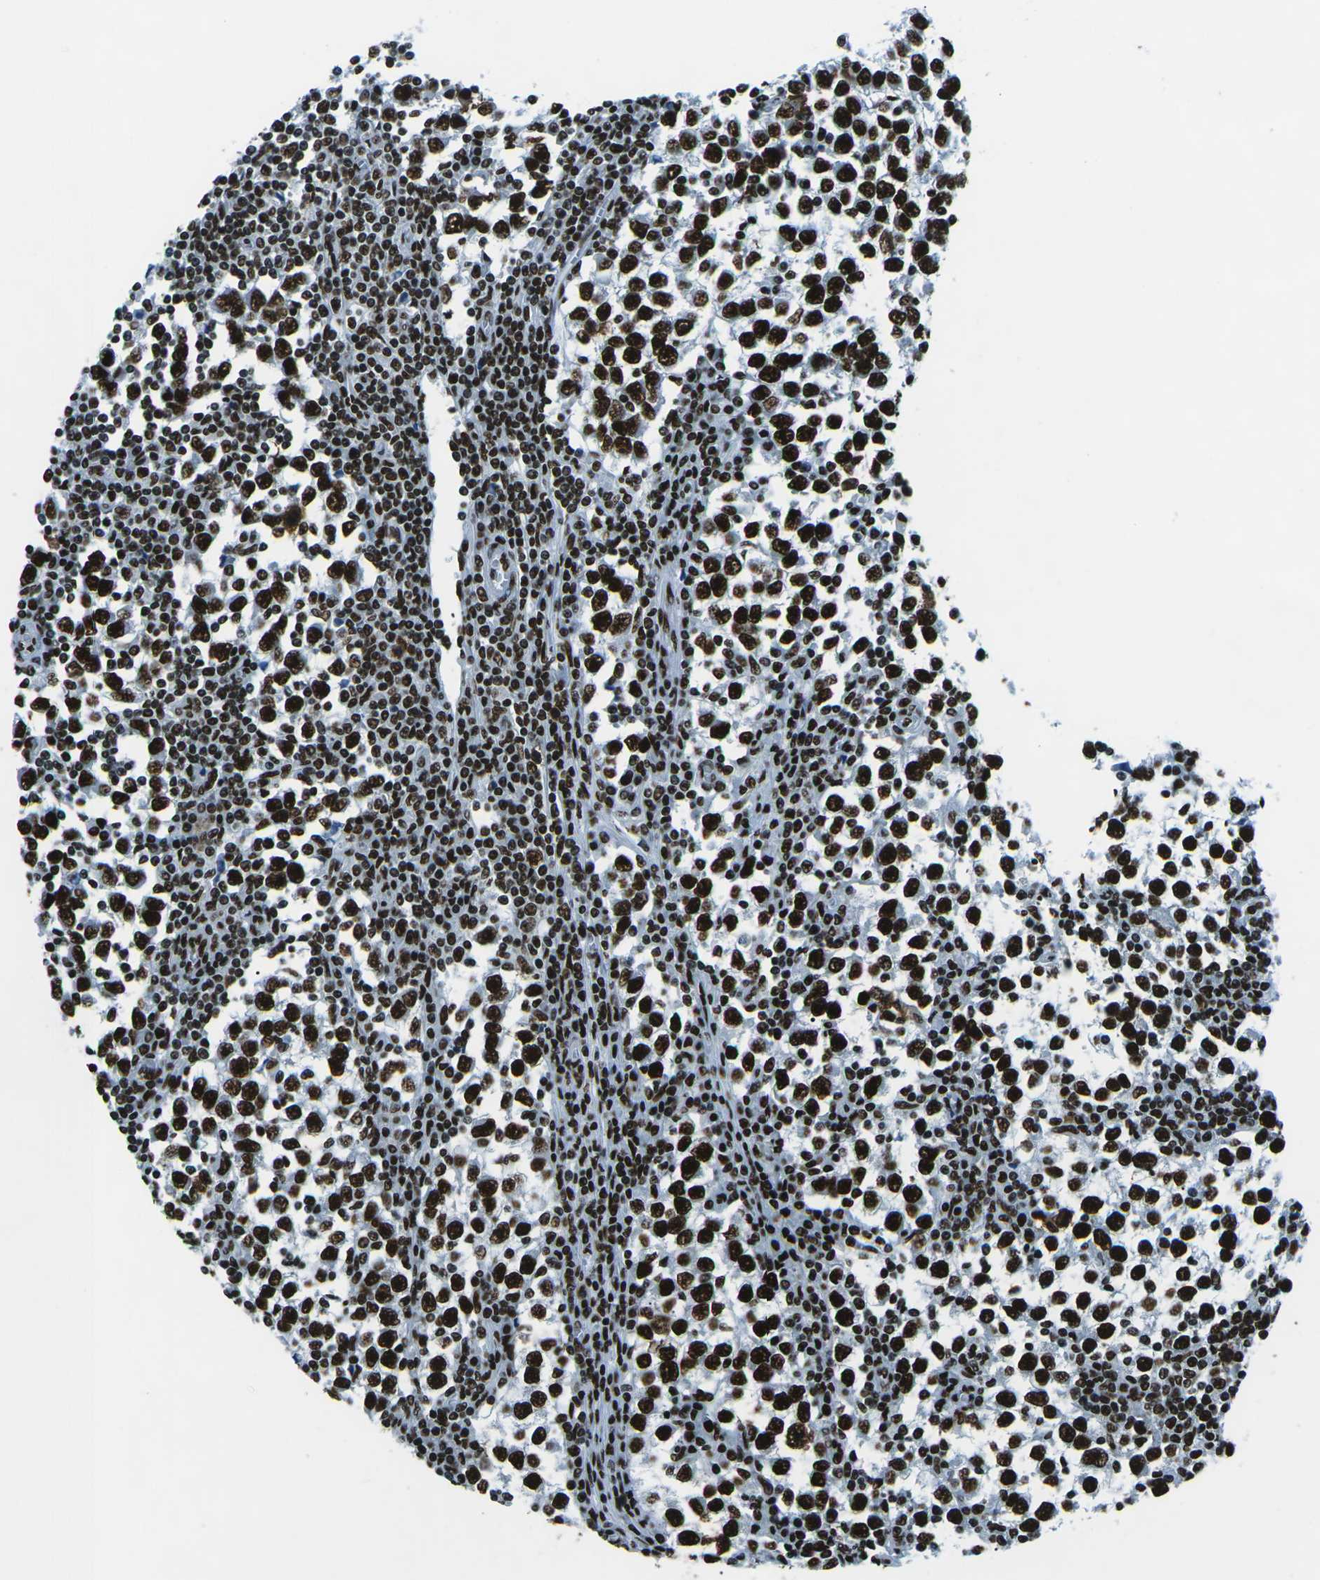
{"staining": {"intensity": "strong", "quantity": ">75%", "location": "nuclear"}, "tissue": "testis cancer", "cell_type": "Tumor cells", "image_type": "cancer", "snomed": [{"axis": "morphology", "description": "Seminoma, NOS"}, {"axis": "topography", "description": "Testis"}], "caption": "This micrograph demonstrates immunohistochemistry (IHC) staining of testis cancer (seminoma), with high strong nuclear staining in approximately >75% of tumor cells.", "gene": "HNRNPL", "patient": {"sex": "male", "age": 65}}